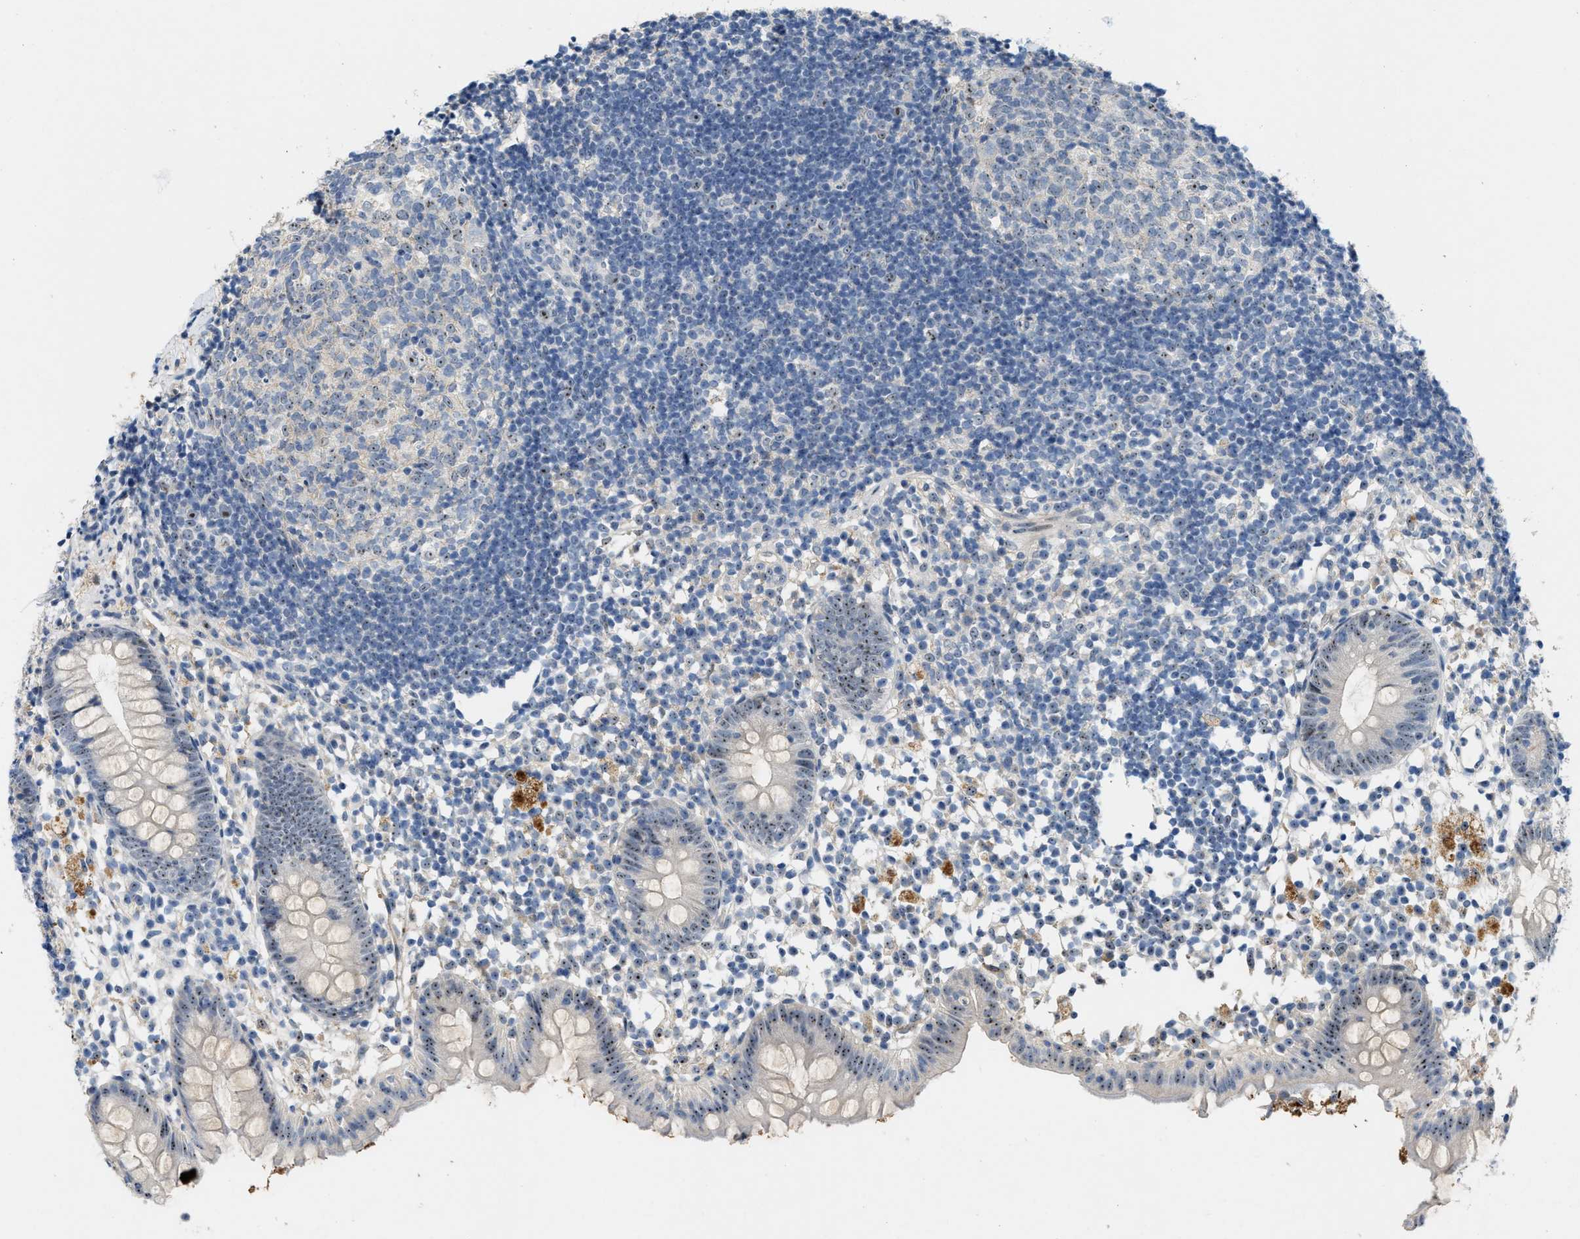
{"staining": {"intensity": "moderate", "quantity": "<25%", "location": "nuclear"}, "tissue": "appendix", "cell_type": "Glandular cells", "image_type": "normal", "snomed": [{"axis": "morphology", "description": "Normal tissue, NOS"}, {"axis": "topography", "description": "Appendix"}], "caption": "Benign appendix shows moderate nuclear positivity in approximately <25% of glandular cells.", "gene": "ZNF783", "patient": {"sex": "female", "age": 20}}